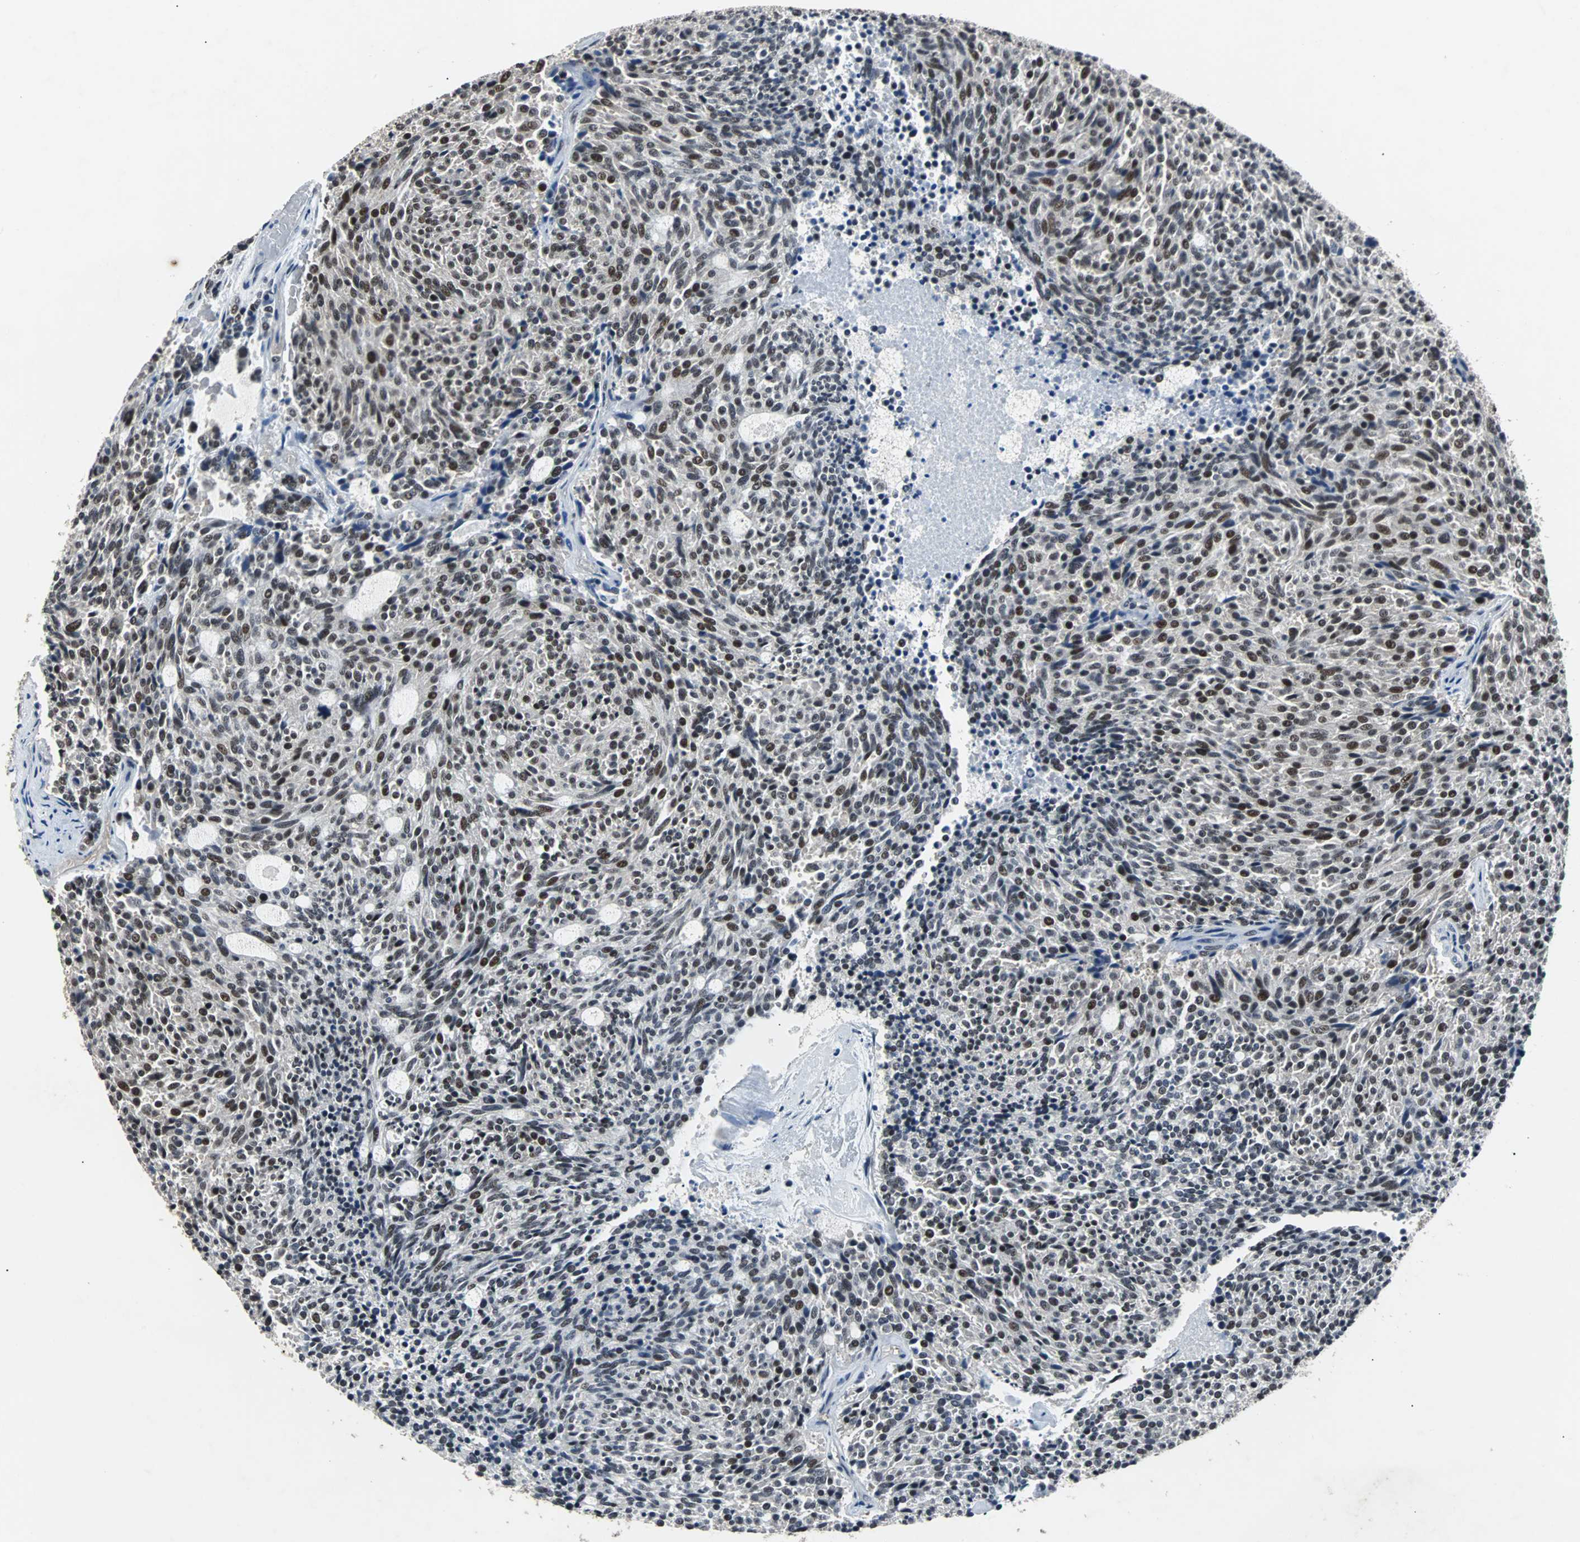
{"staining": {"intensity": "moderate", "quantity": ">75%", "location": "nuclear"}, "tissue": "carcinoid", "cell_type": "Tumor cells", "image_type": "cancer", "snomed": [{"axis": "morphology", "description": "Carcinoid, malignant, NOS"}, {"axis": "topography", "description": "Pancreas"}], "caption": "A medium amount of moderate nuclear staining is seen in approximately >75% of tumor cells in carcinoid (malignant) tissue.", "gene": "USP28", "patient": {"sex": "female", "age": 54}}